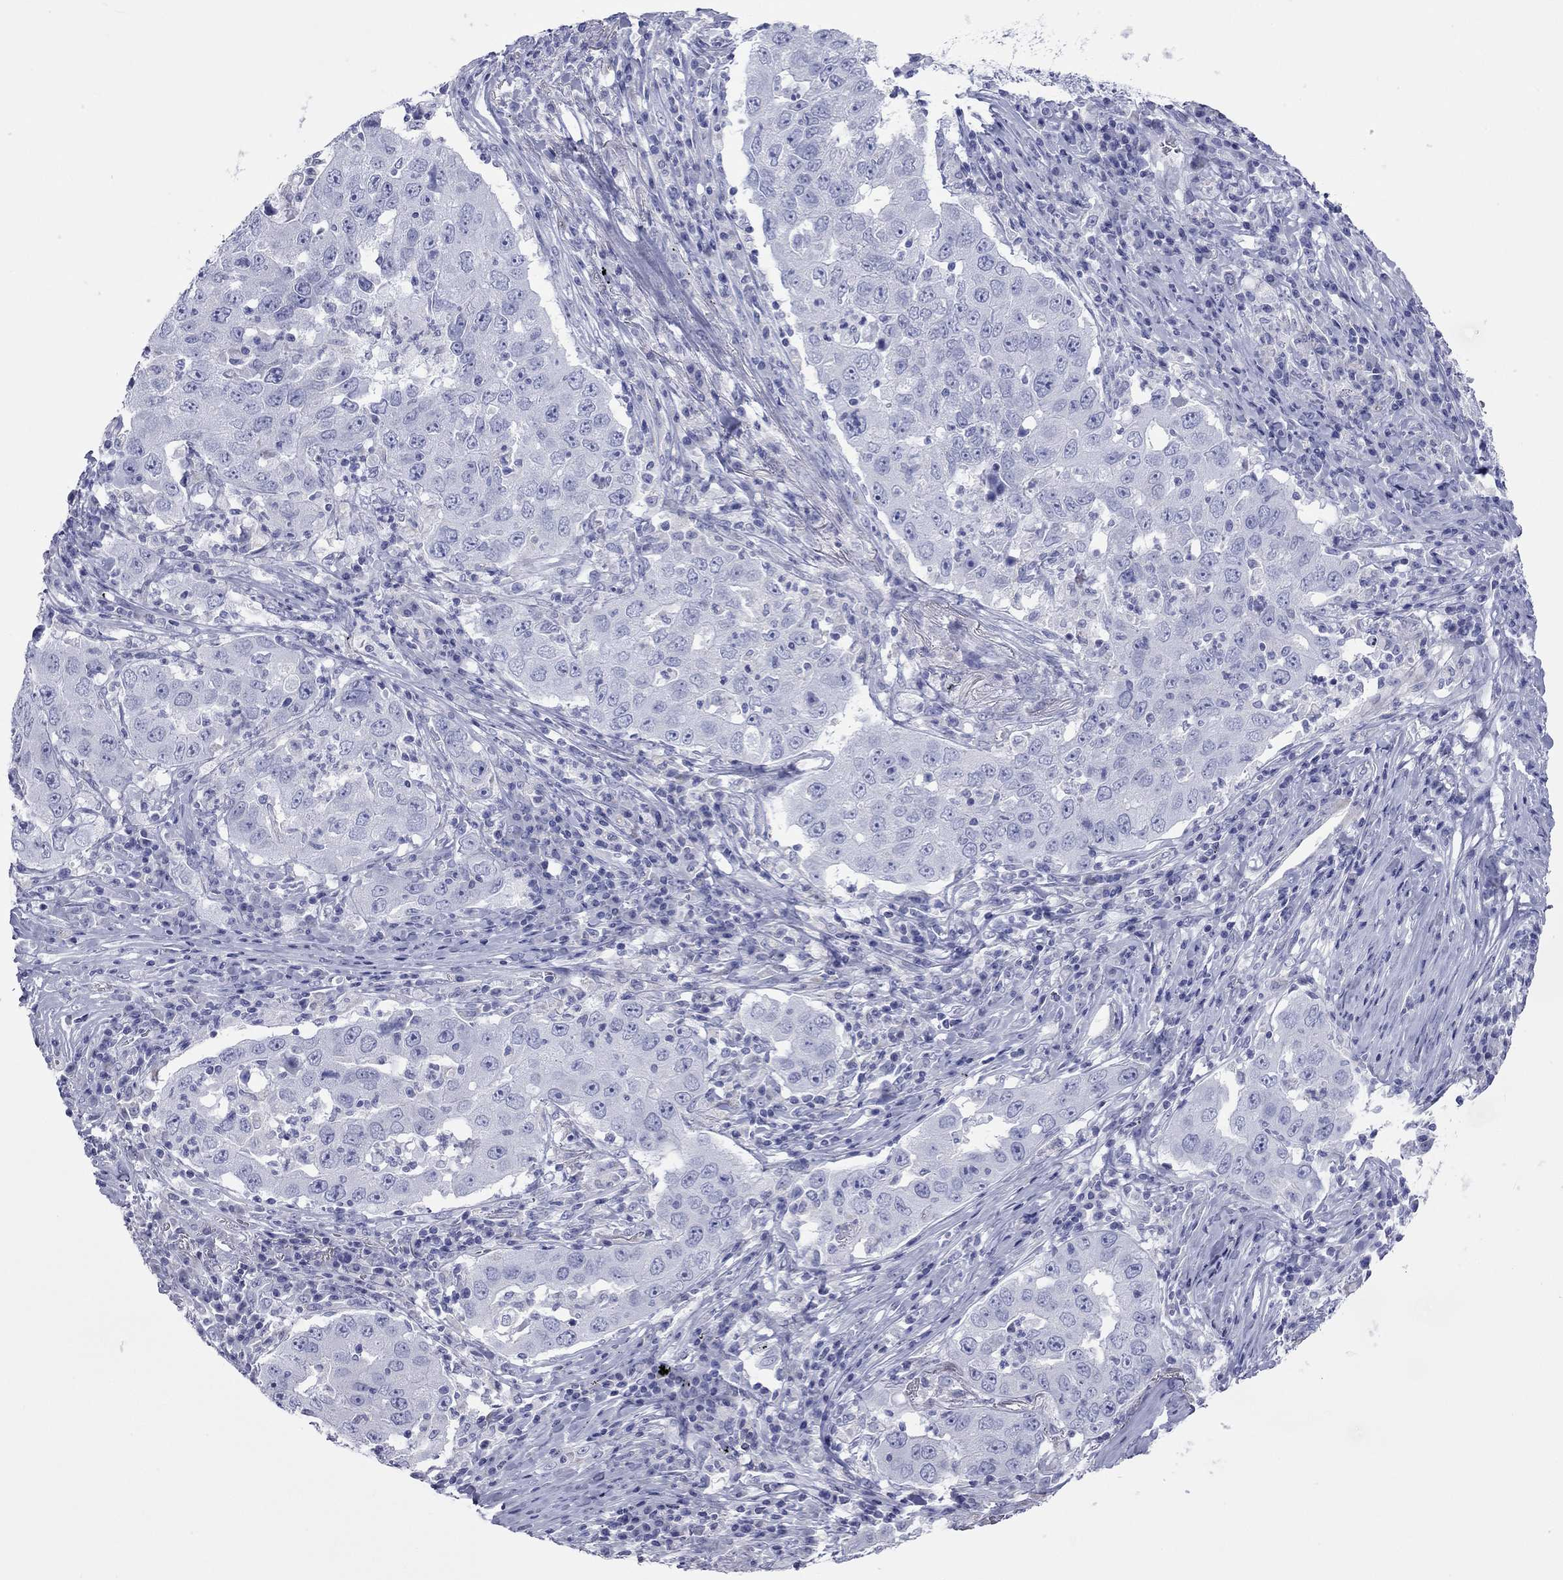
{"staining": {"intensity": "negative", "quantity": "none", "location": "none"}, "tissue": "lung cancer", "cell_type": "Tumor cells", "image_type": "cancer", "snomed": [{"axis": "morphology", "description": "Adenocarcinoma, NOS"}, {"axis": "topography", "description": "Lung"}], "caption": "Immunohistochemistry (IHC) of lung cancer (adenocarcinoma) demonstrates no positivity in tumor cells.", "gene": "VSIG10", "patient": {"sex": "male", "age": 73}}